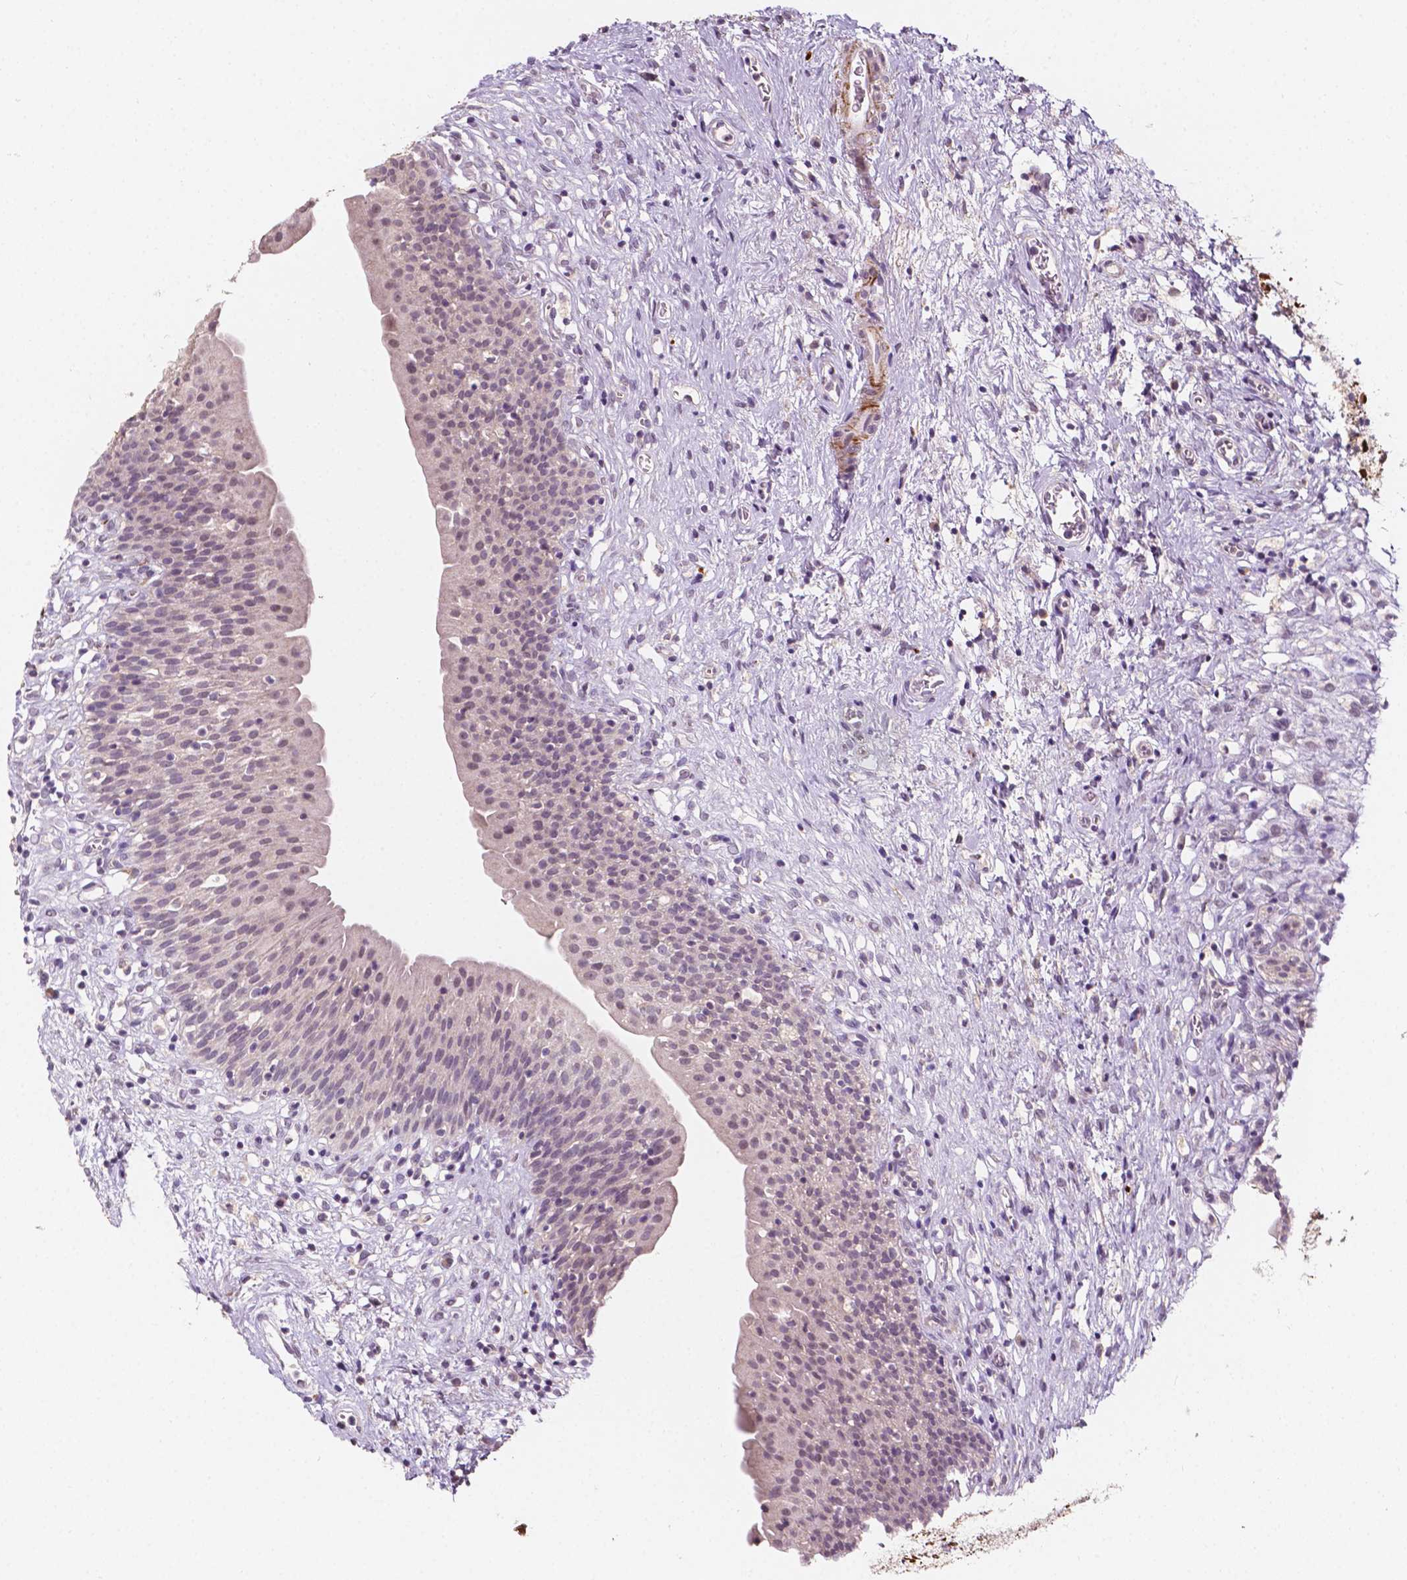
{"staining": {"intensity": "negative", "quantity": "none", "location": "none"}, "tissue": "urinary bladder", "cell_type": "Urothelial cells", "image_type": "normal", "snomed": [{"axis": "morphology", "description": "Normal tissue, NOS"}, {"axis": "topography", "description": "Urinary bladder"}], "caption": "Urinary bladder stained for a protein using immunohistochemistry displays no expression urothelial cells.", "gene": "SIRT2", "patient": {"sex": "male", "age": 76}}